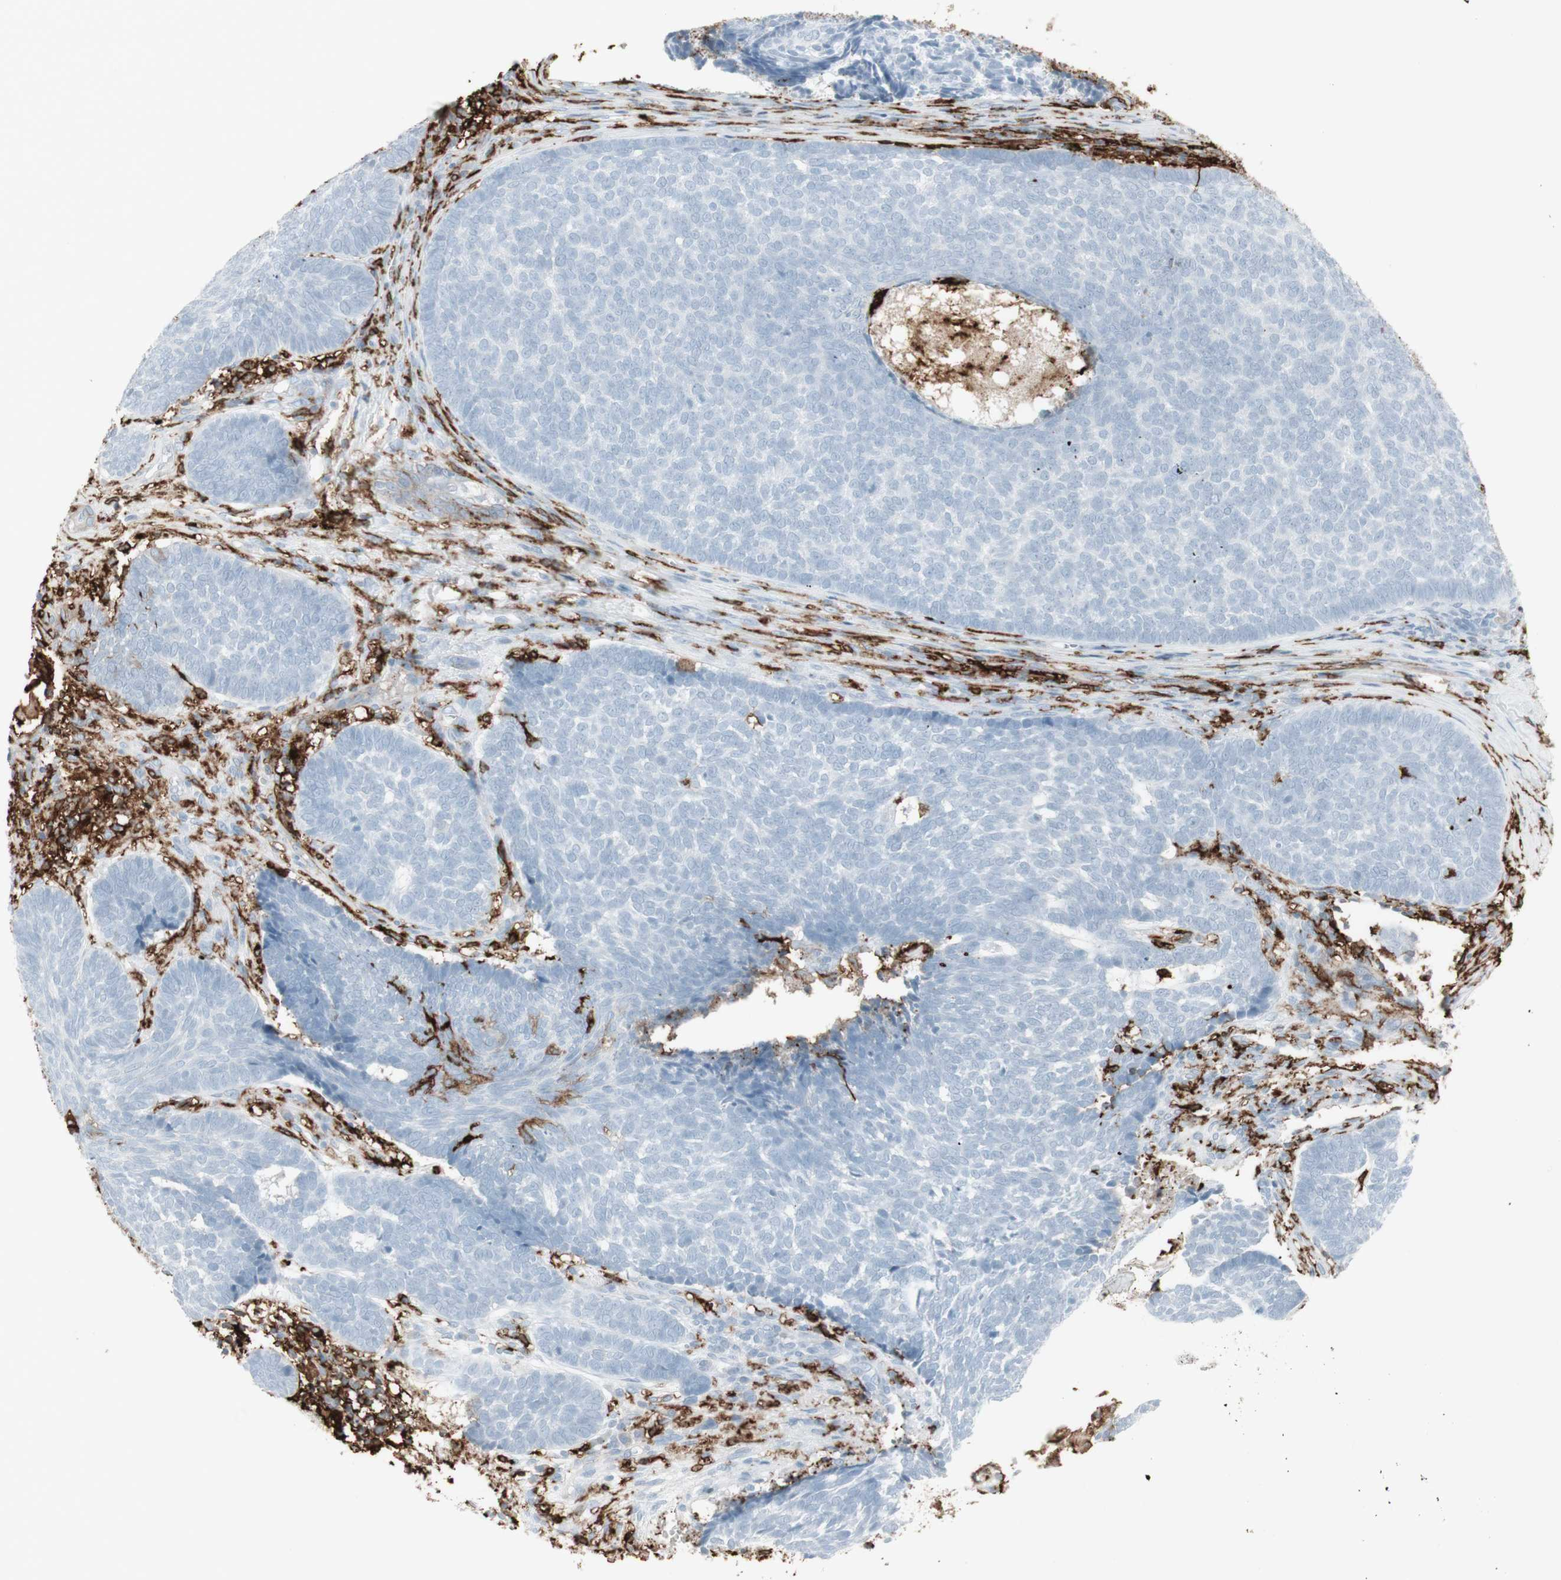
{"staining": {"intensity": "negative", "quantity": "none", "location": "none"}, "tissue": "skin cancer", "cell_type": "Tumor cells", "image_type": "cancer", "snomed": [{"axis": "morphology", "description": "Basal cell carcinoma"}, {"axis": "topography", "description": "Skin"}], "caption": "An image of human skin basal cell carcinoma is negative for staining in tumor cells. (Stains: DAB (3,3'-diaminobenzidine) IHC with hematoxylin counter stain, Microscopy: brightfield microscopy at high magnification).", "gene": "HLA-DPB1", "patient": {"sex": "male", "age": 84}}